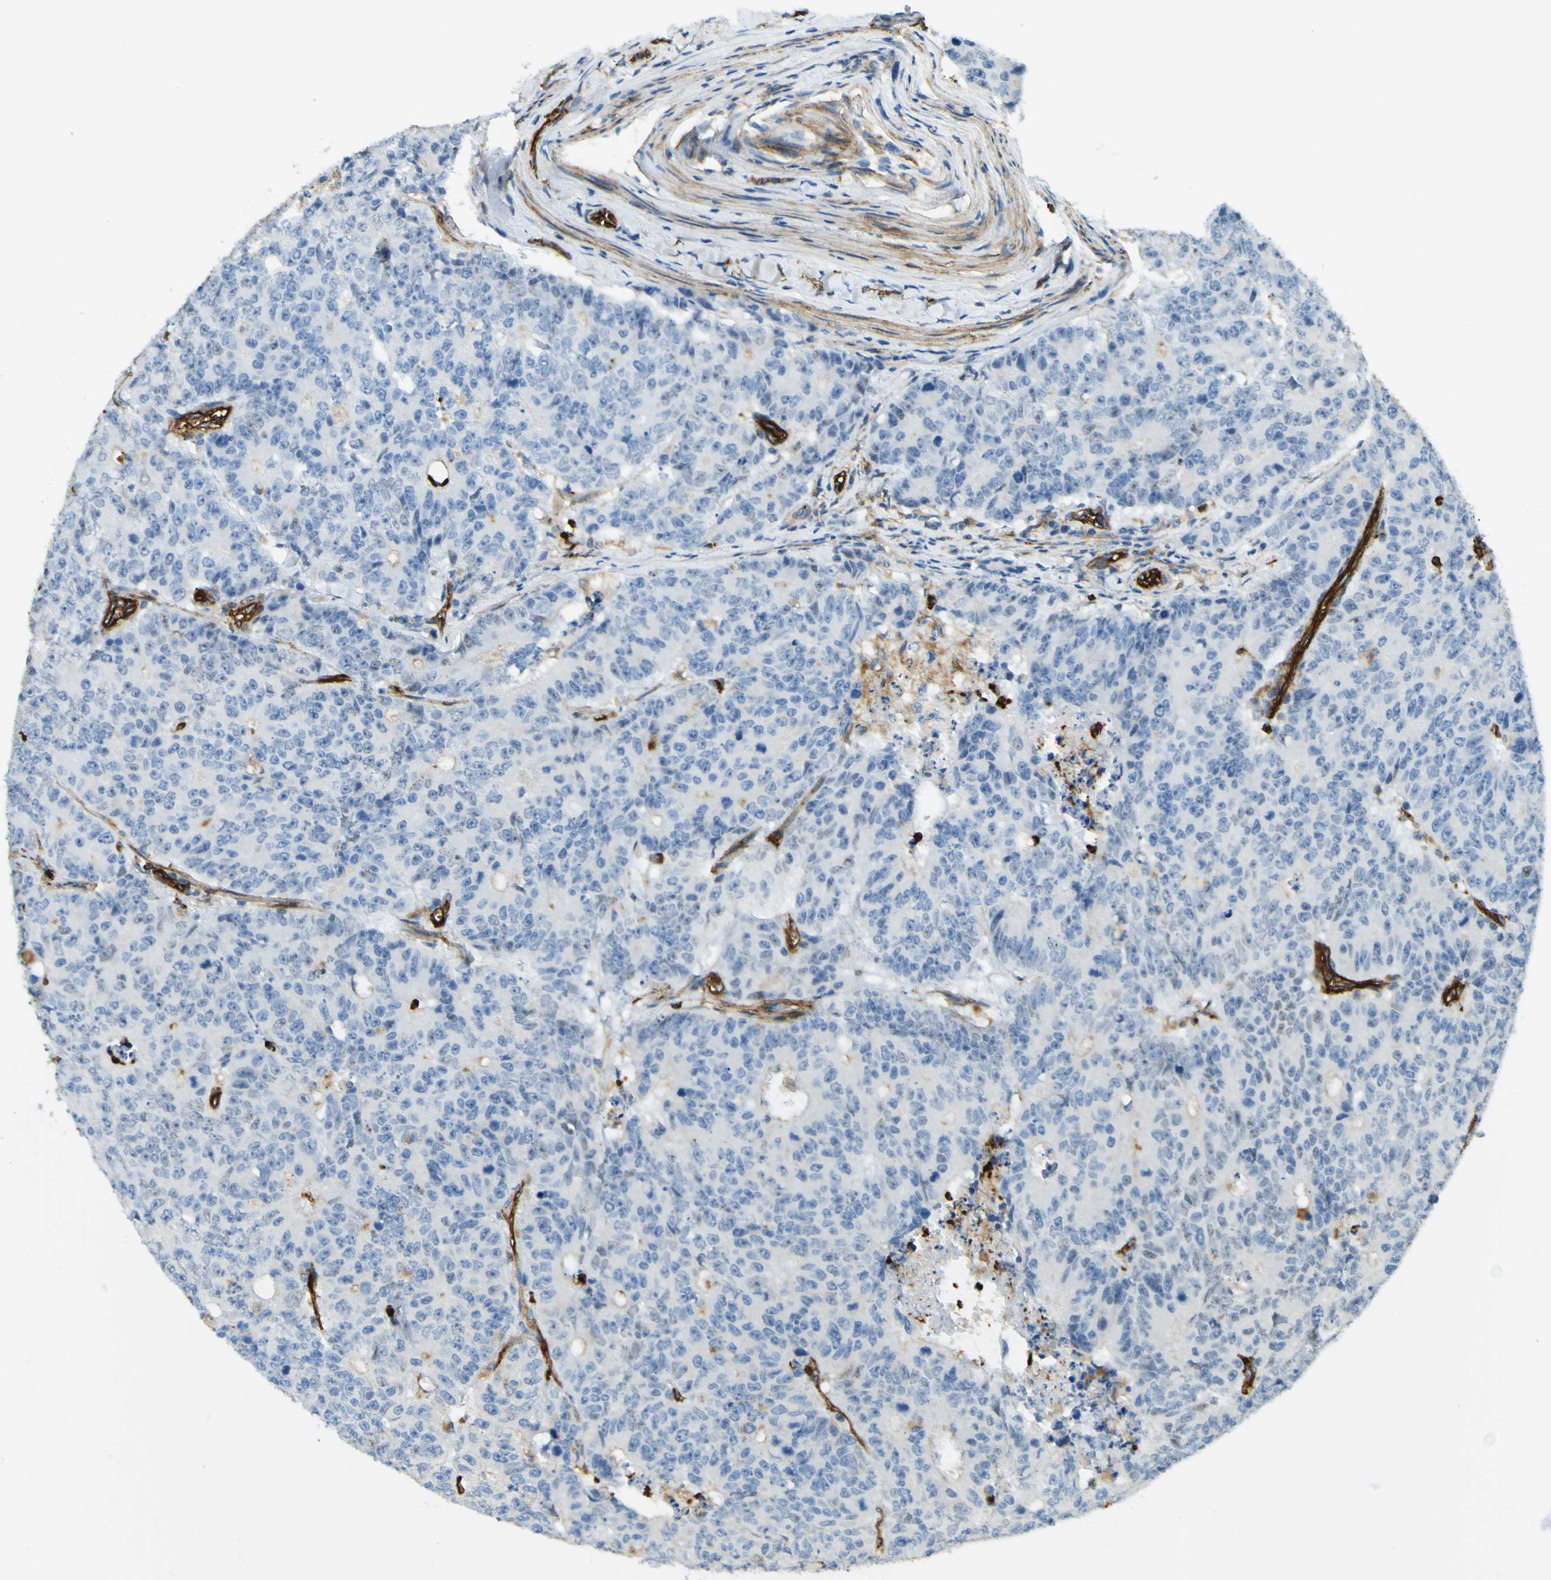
{"staining": {"intensity": "negative", "quantity": "none", "location": "none"}, "tissue": "colorectal cancer", "cell_type": "Tumor cells", "image_type": "cancer", "snomed": [{"axis": "morphology", "description": "Adenocarcinoma, NOS"}, {"axis": "topography", "description": "Colon"}], "caption": "The micrograph exhibits no staining of tumor cells in colorectal cancer (adenocarcinoma).", "gene": "PLXDC1", "patient": {"sex": "female", "age": 86}}